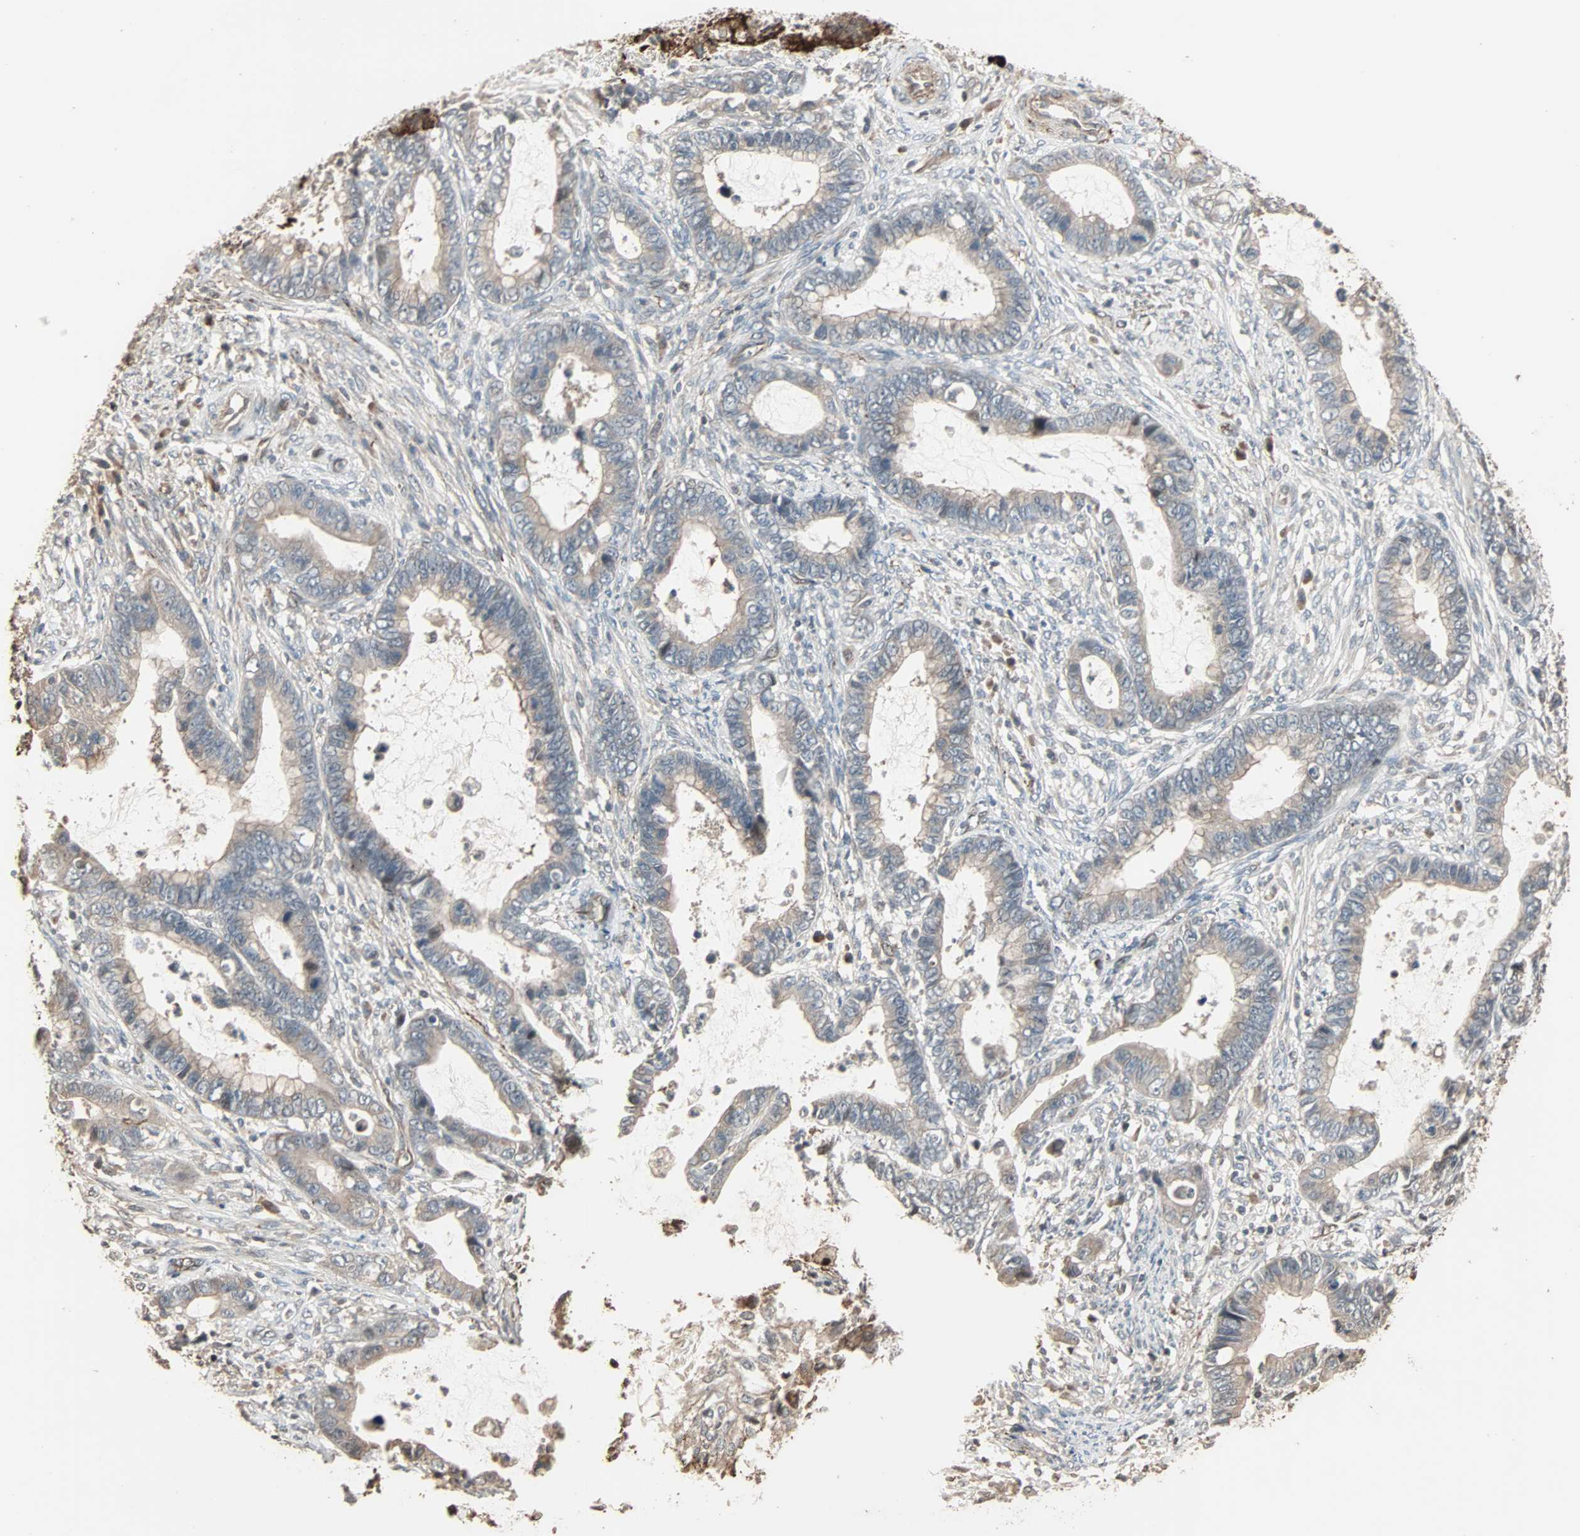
{"staining": {"intensity": "weak", "quantity": ">75%", "location": "cytoplasmic/membranous"}, "tissue": "cervical cancer", "cell_type": "Tumor cells", "image_type": "cancer", "snomed": [{"axis": "morphology", "description": "Adenocarcinoma, NOS"}, {"axis": "topography", "description": "Cervix"}], "caption": "Cervical cancer tissue shows weak cytoplasmic/membranous expression in approximately >75% of tumor cells, visualized by immunohistochemistry.", "gene": "CALCRL", "patient": {"sex": "female", "age": 44}}